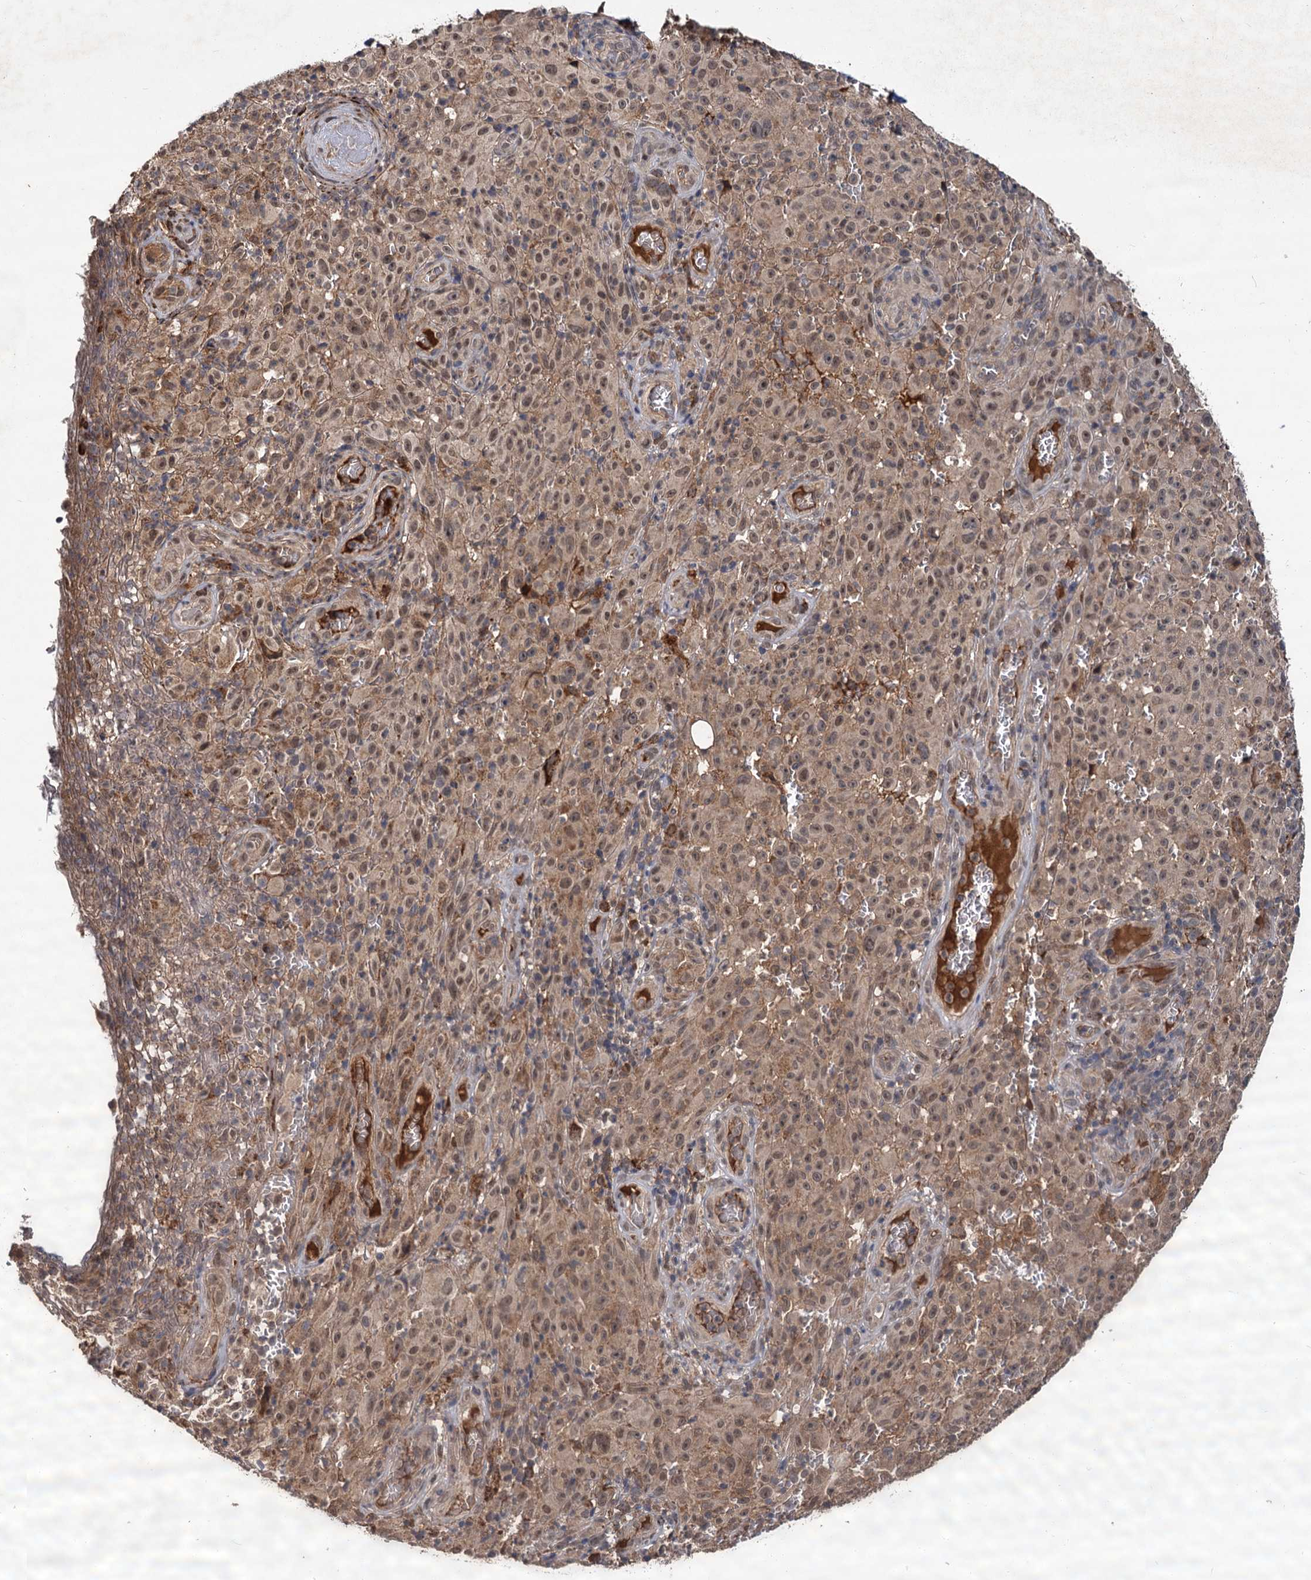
{"staining": {"intensity": "weak", "quantity": "25%-75%", "location": "cytoplasmic/membranous,nuclear"}, "tissue": "melanoma", "cell_type": "Tumor cells", "image_type": "cancer", "snomed": [{"axis": "morphology", "description": "Malignant melanoma, NOS"}, {"axis": "topography", "description": "Skin"}], "caption": "Melanoma stained for a protein (brown) displays weak cytoplasmic/membranous and nuclear positive staining in about 25%-75% of tumor cells.", "gene": "MBD6", "patient": {"sex": "female", "age": 82}}